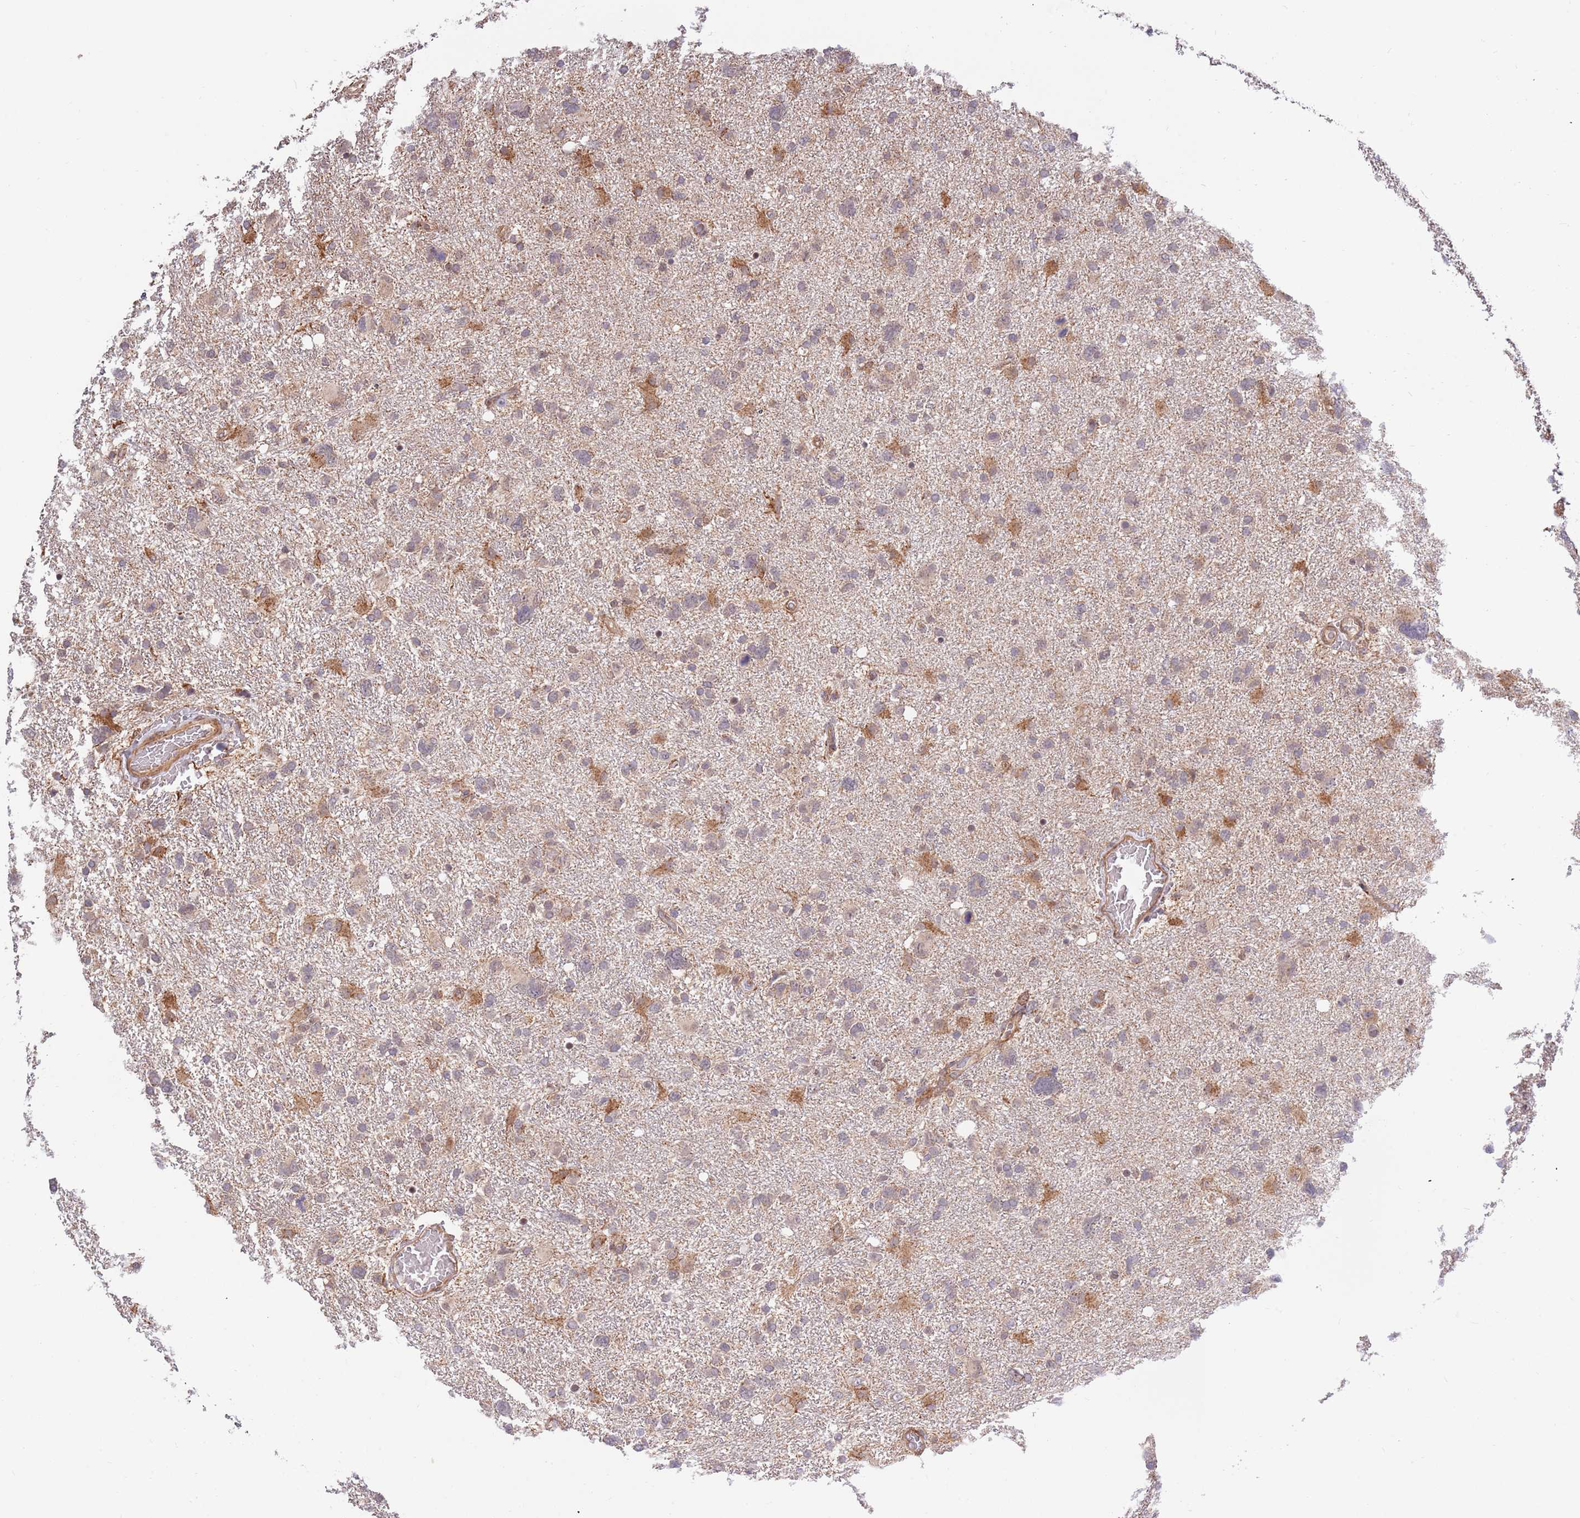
{"staining": {"intensity": "weak", "quantity": "<25%", "location": "cytoplasmic/membranous"}, "tissue": "glioma", "cell_type": "Tumor cells", "image_type": "cancer", "snomed": [{"axis": "morphology", "description": "Glioma, malignant, High grade"}, {"axis": "topography", "description": "Brain"}], "caption": "High power microscopy histopathology image of an IHC micrograph of malignant glioma (high-grade), revealing no significant positivity in tumor cells.", "gene": "HAUS3", "patient": {"sex": "male", "age": 61}}